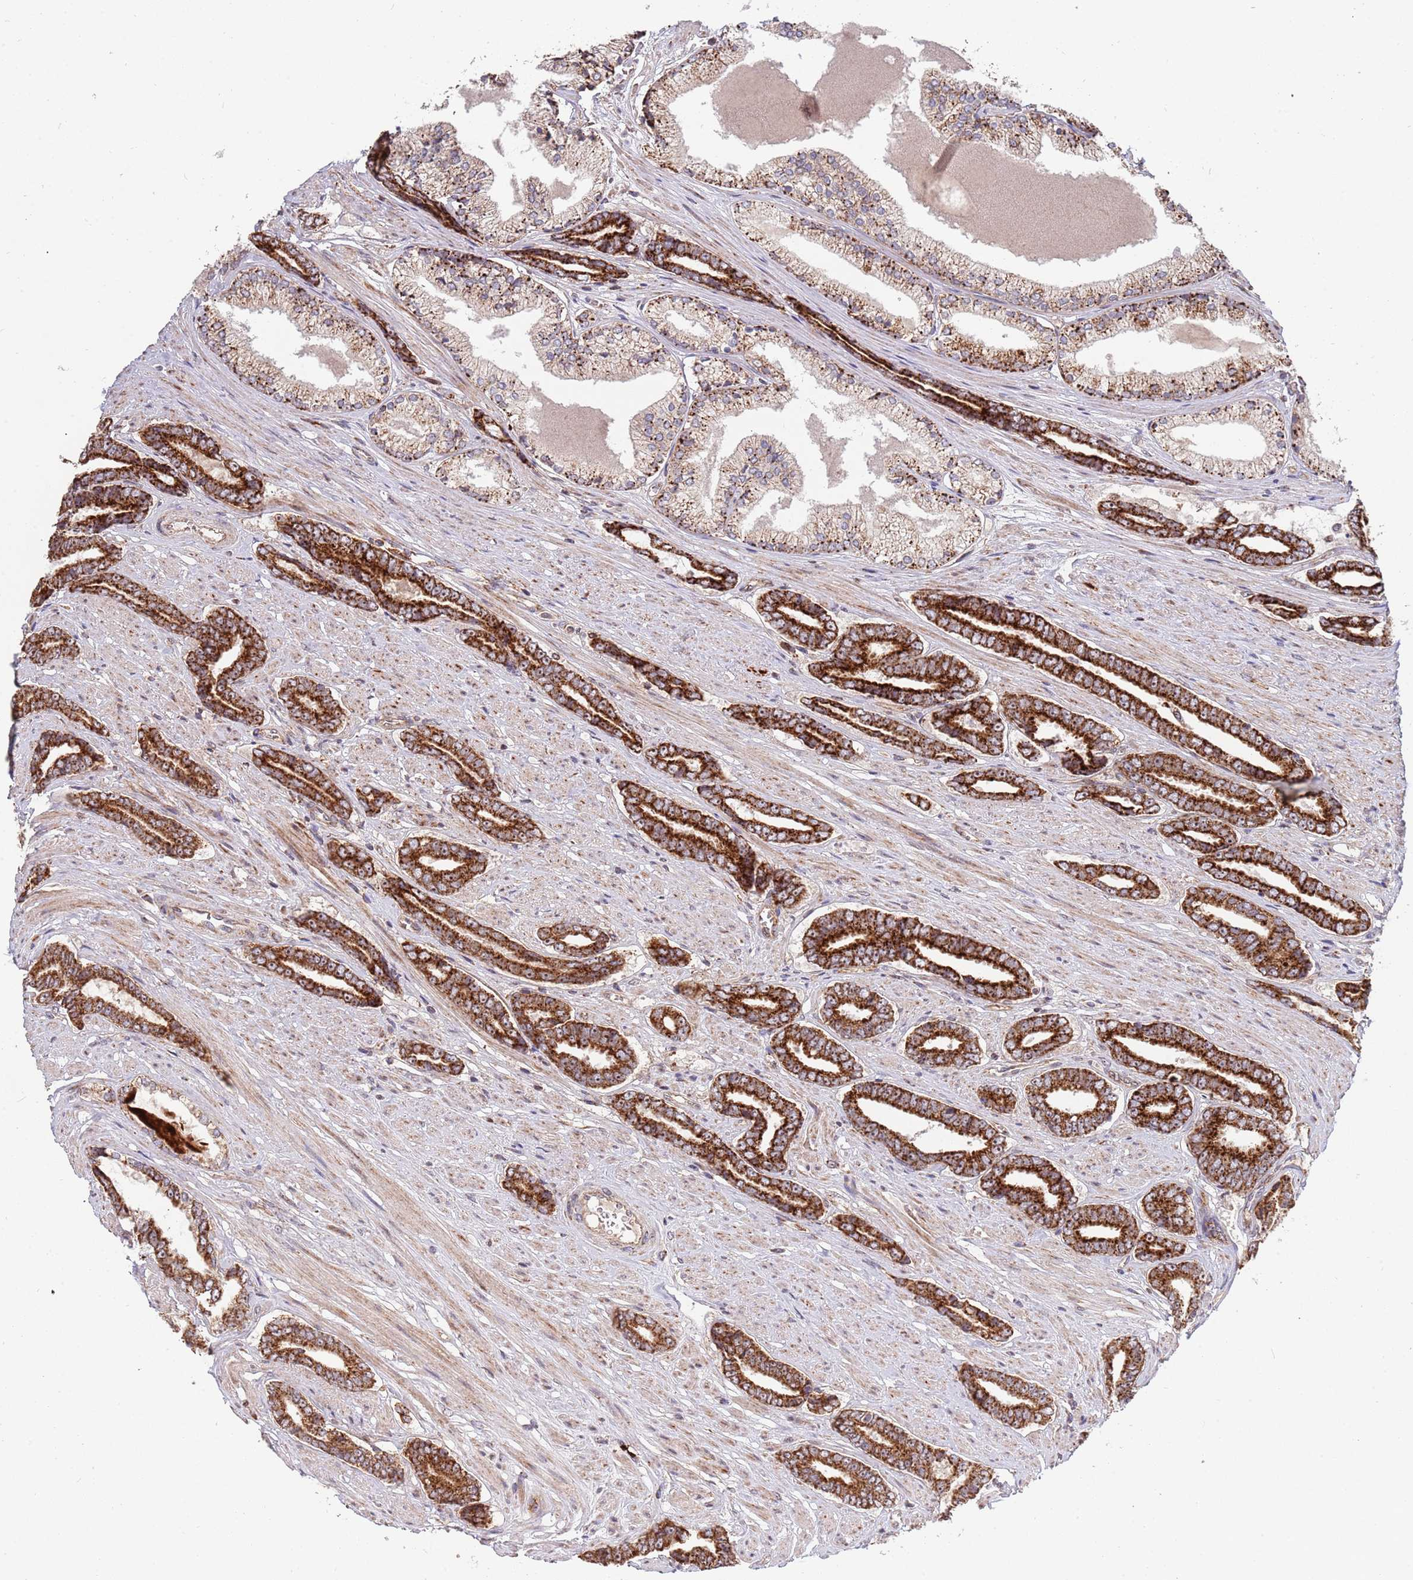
{"staining": {"intensity": "strong", "quantity": ">75%", "location": "cytoplasmic/membranous"}, "tissue": "prostate cancer", "cell_type": "Tumor cells", "image_type": "cancer", "snomed": [{"axis": "morphology", "description": "Adenocarcinoma, NOS"}, {"axis": "topography", "description": "Prostate and seminal vesicle, NOS"}], "caption": "The histopathology image exhibits immunohistochemical staining of prostate cancer (adenocarcinoma). There is strong cytoplasmic/membranous staining is appreciated in about >75% of tumor cells. The staining was performed using DAB to visualize the protein expression in brown, while the nuclei were stained in blue with hematoxylin (Magnification: 20x).", "gene": "DCHS1", "patient": {"sex": "male", "age": 76}}